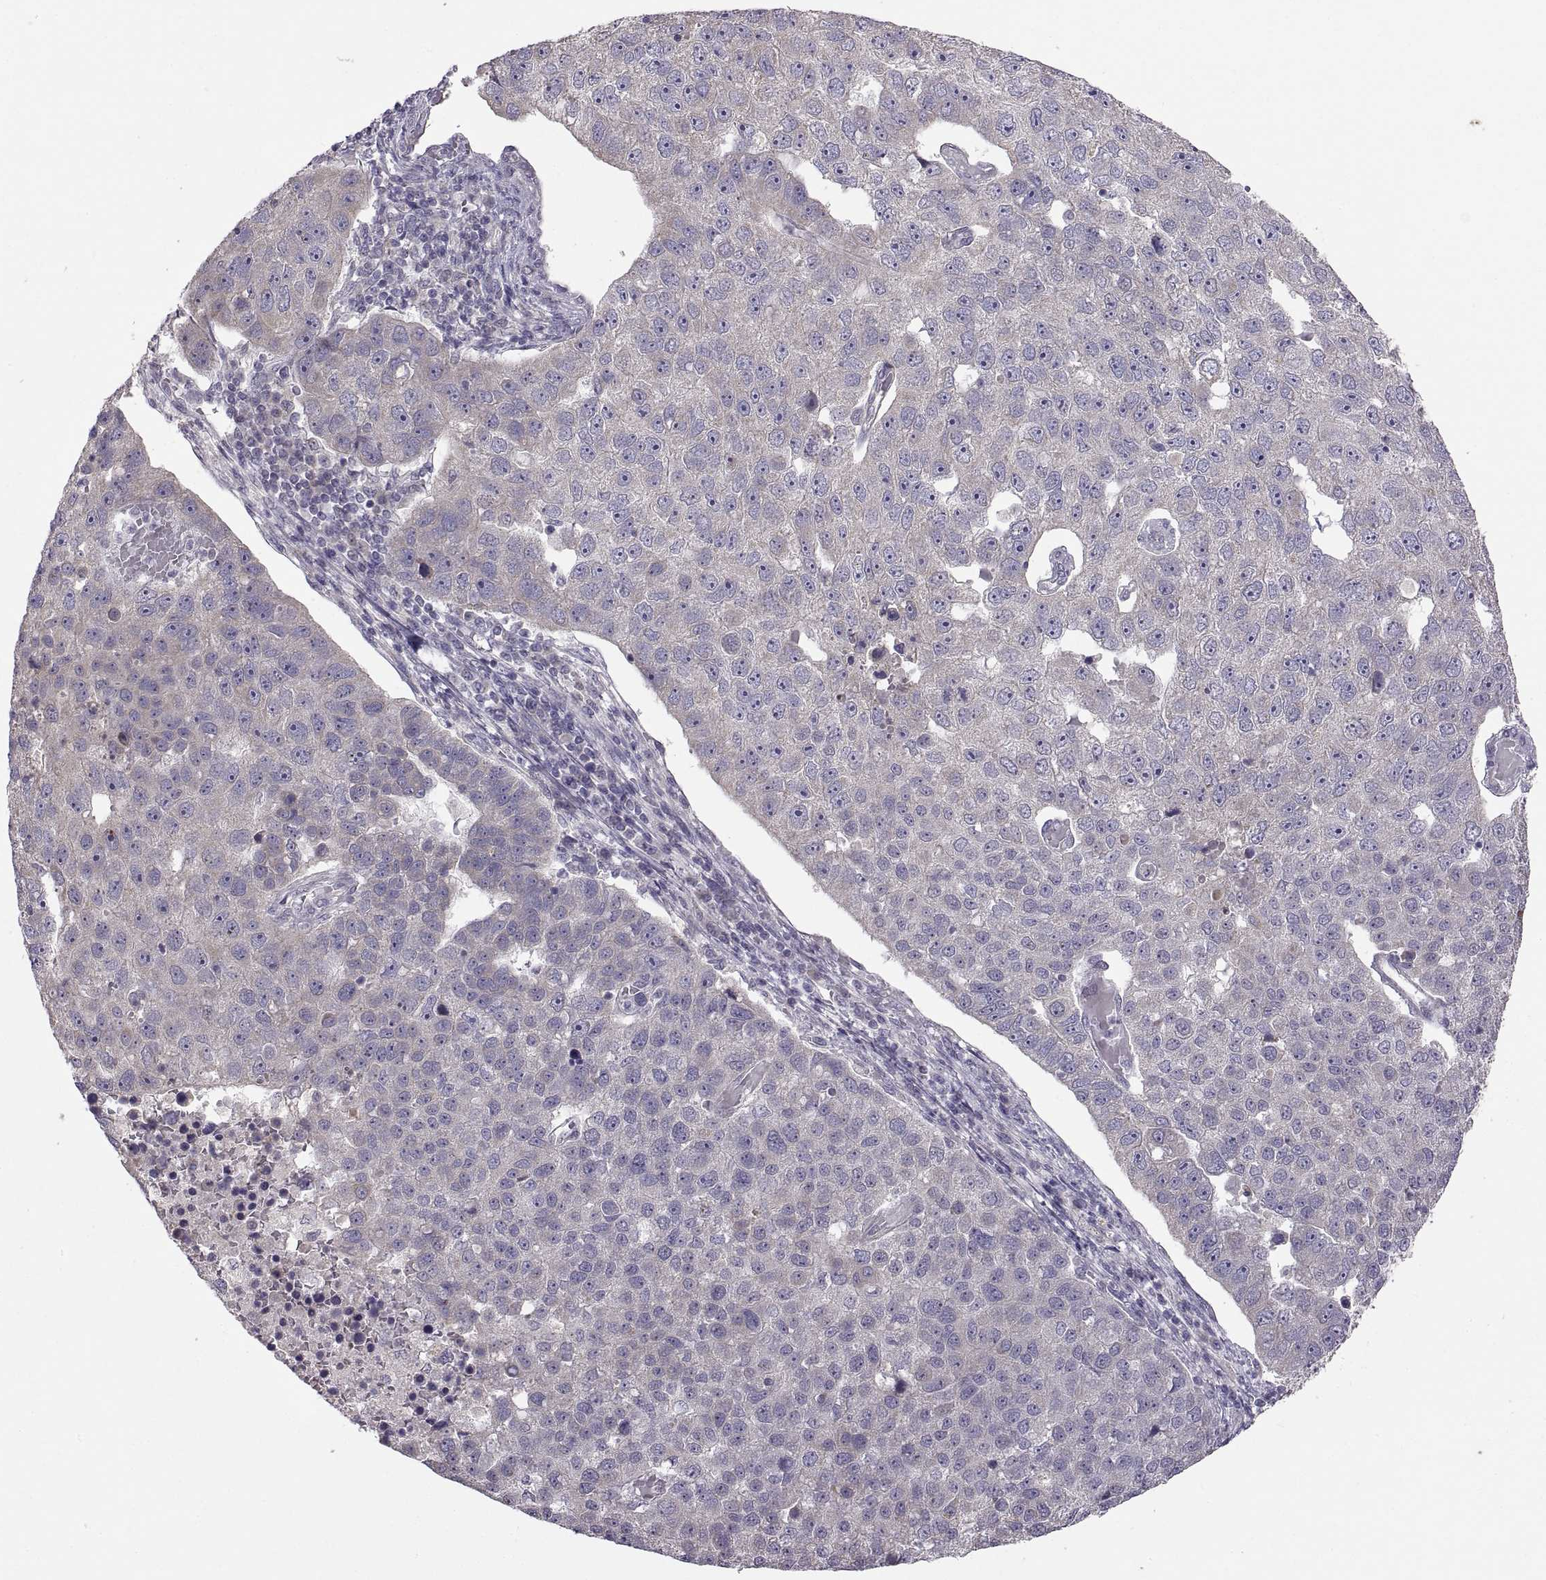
{"staining": {"intensity": "negative", "quantity": "none", "location": "none"}, "tissue": "pancreatic cancer", "cell_type": "Tumor cells", "image_type": "cancer", "snomed": [{"axis": "morphology", "description": "Adenocarcinoma, NOS"}, {"axis": "topography", "description": "Pancreas"}], "caption": "DAB (3,3'-diaminobenzidine) immunohistochemical staining of adenocarcinoma (pancreatic) shows no significant positivity in tumor cells.", "gene": "ACSBG2", "patient": {"sex": "female", "age": 61}}